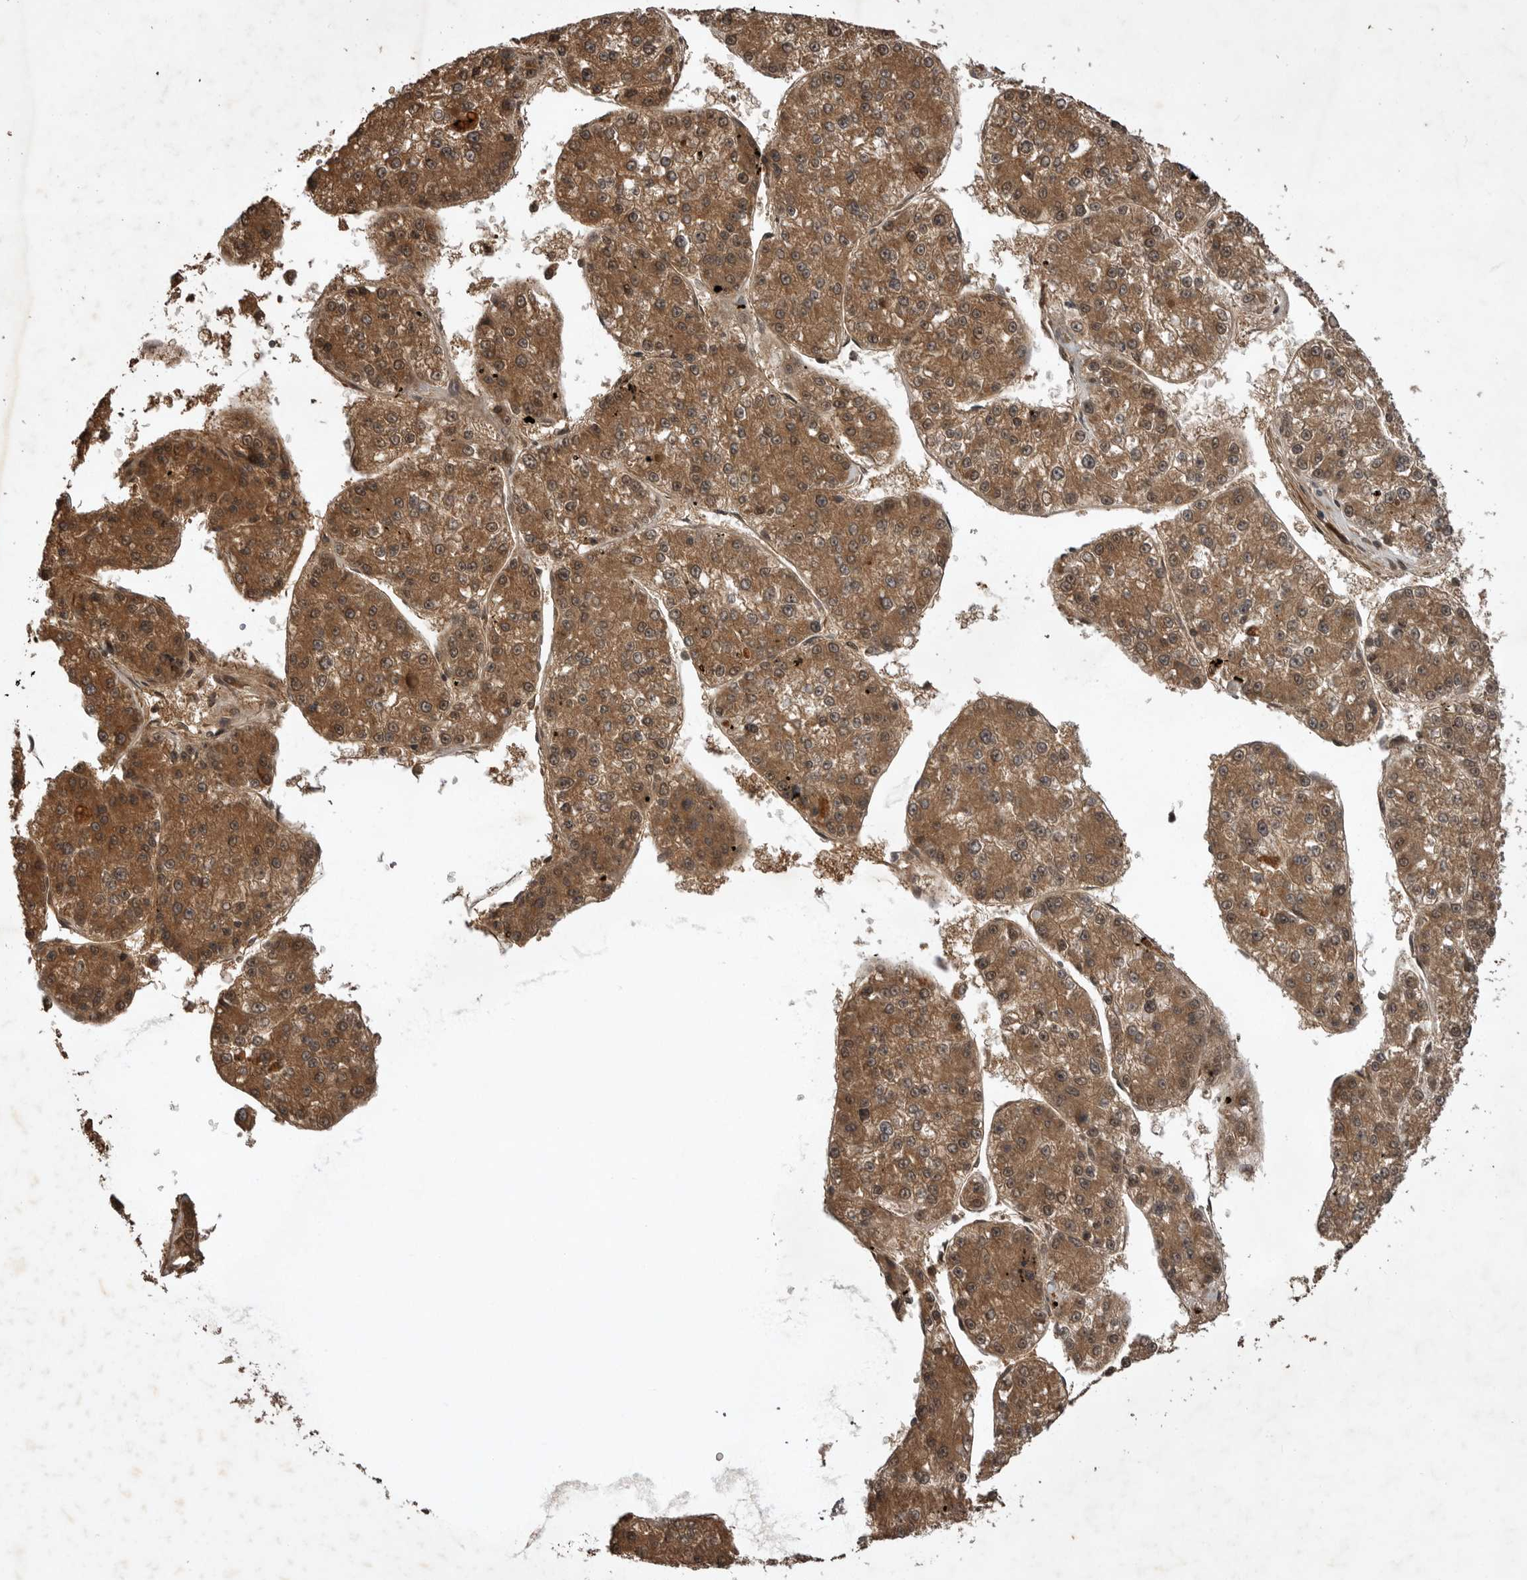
{"staining": {"intensity": "moderate", "quantity": ">75%", "location": "cytoplasmic/membranous"}, "tissue": "liver cancer", "cell_type": "Tumor cells", "image_type": "cancer", "snomed": [{"axis": "morphology", "description": "Carcinoma, Hepatocellular, NOS"}, {"axis": "topography", "description": "Liver"}], "caption": "Protein analysis of hepatocellular carcinoma (liver) tissue exhibits moderate cytoplasmic/membranous staining in about >75% of tumor cells. The protein of interest is shown in brown color, while the nuclei are stained blue.", "gene": "AKAP7", "patient": {"sex": "female", "age": 73}}